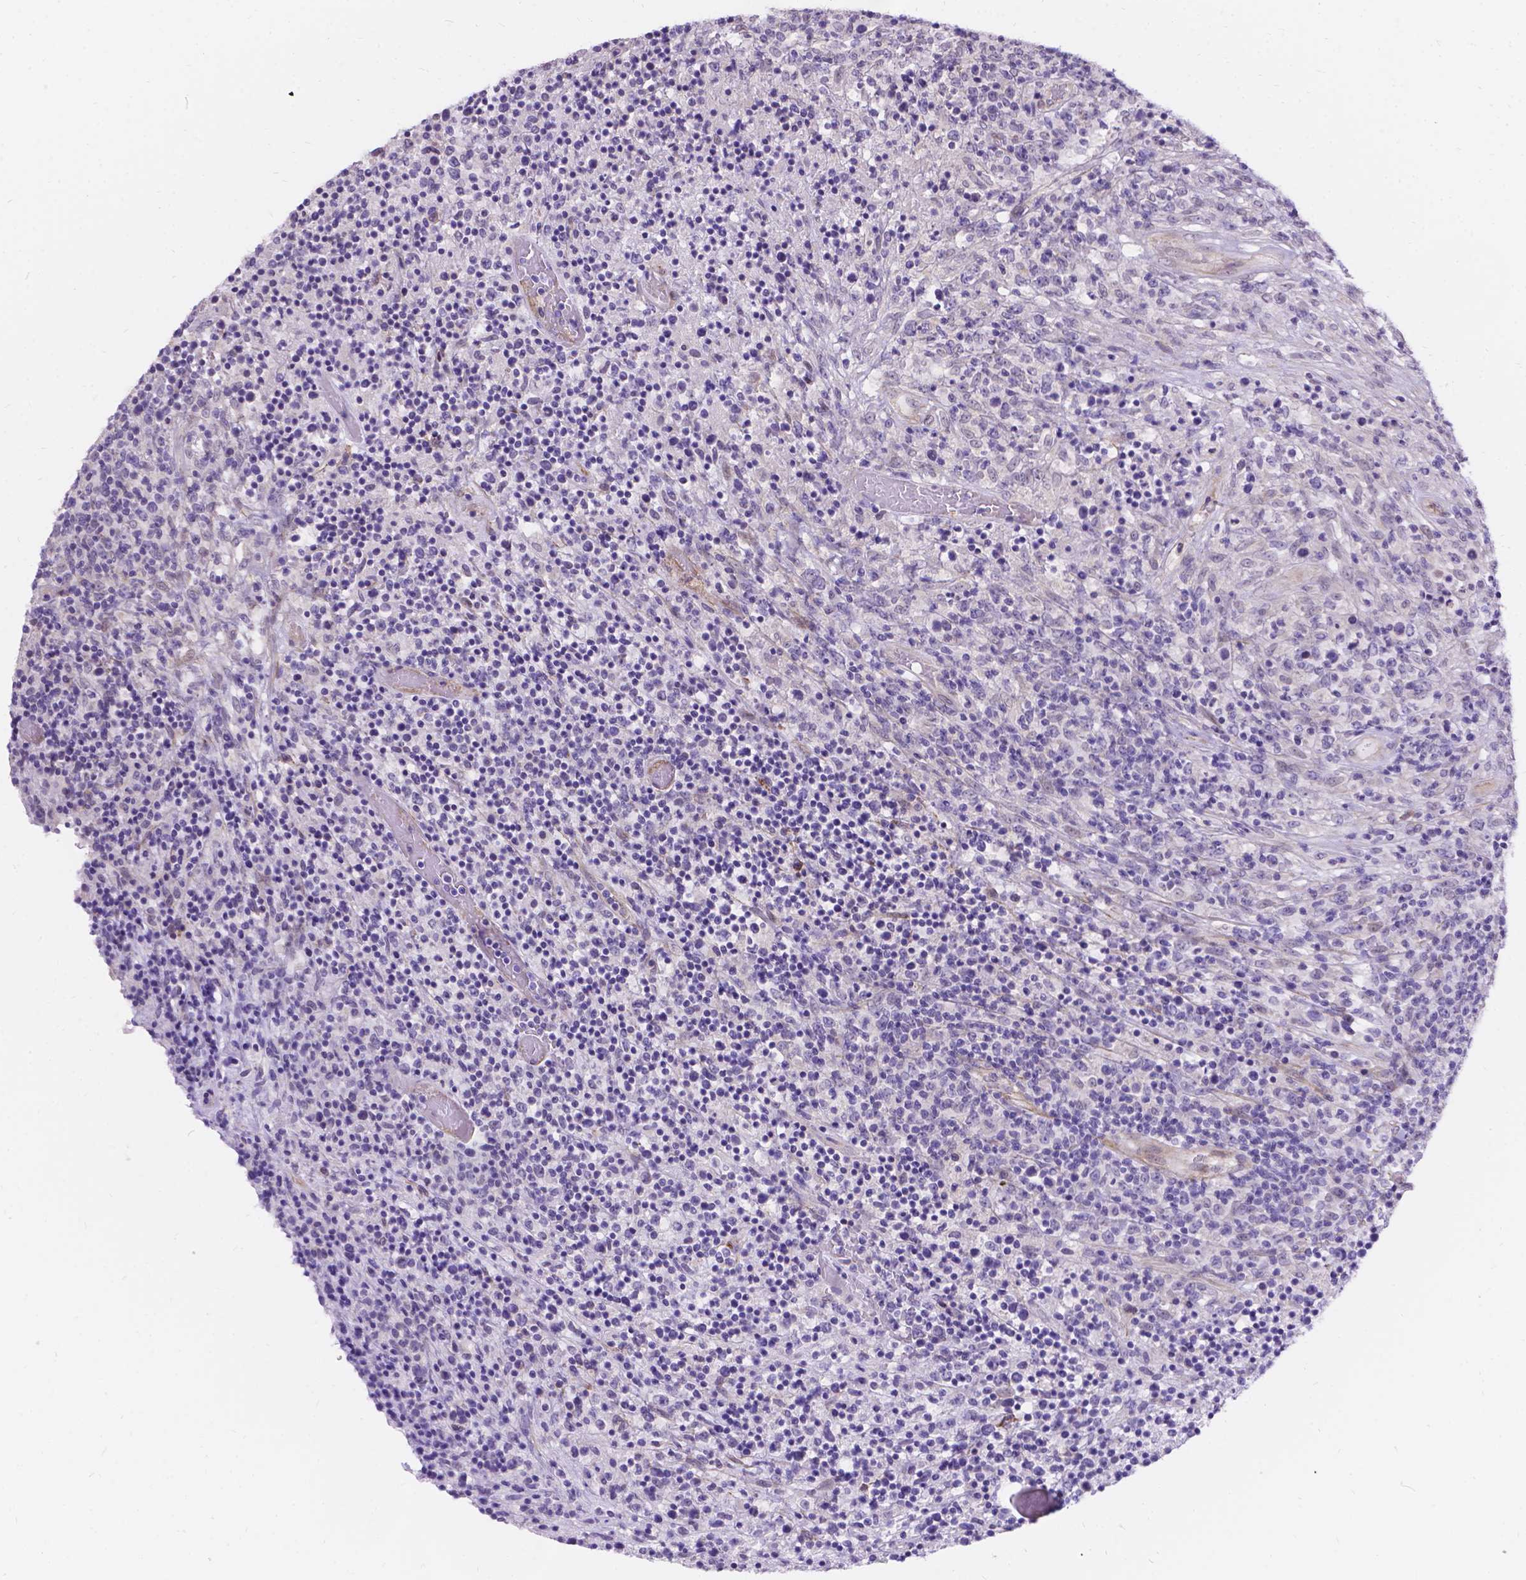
{"staining": {"intensity": "negative", "quantity": "none", "location": "none"}, "tissue": "lymphoma", "cell_type": "Tumor cells", "image_type": "cancer", "snomed": [{"axis": "morphology", "description": "Malignant lymphoma, non-Hodgkin's type, High grade"}, {"axis": "topography", "description": "Lung"}], "caption": "The immunohistochemistry photomicrograph has no significant positivity in tumor cells of malignant lymphoma, non-Hodgkin's type (high-grade) tissue.", "gene": "PALS1", "patient": {"sex": "male", "age": 79}}